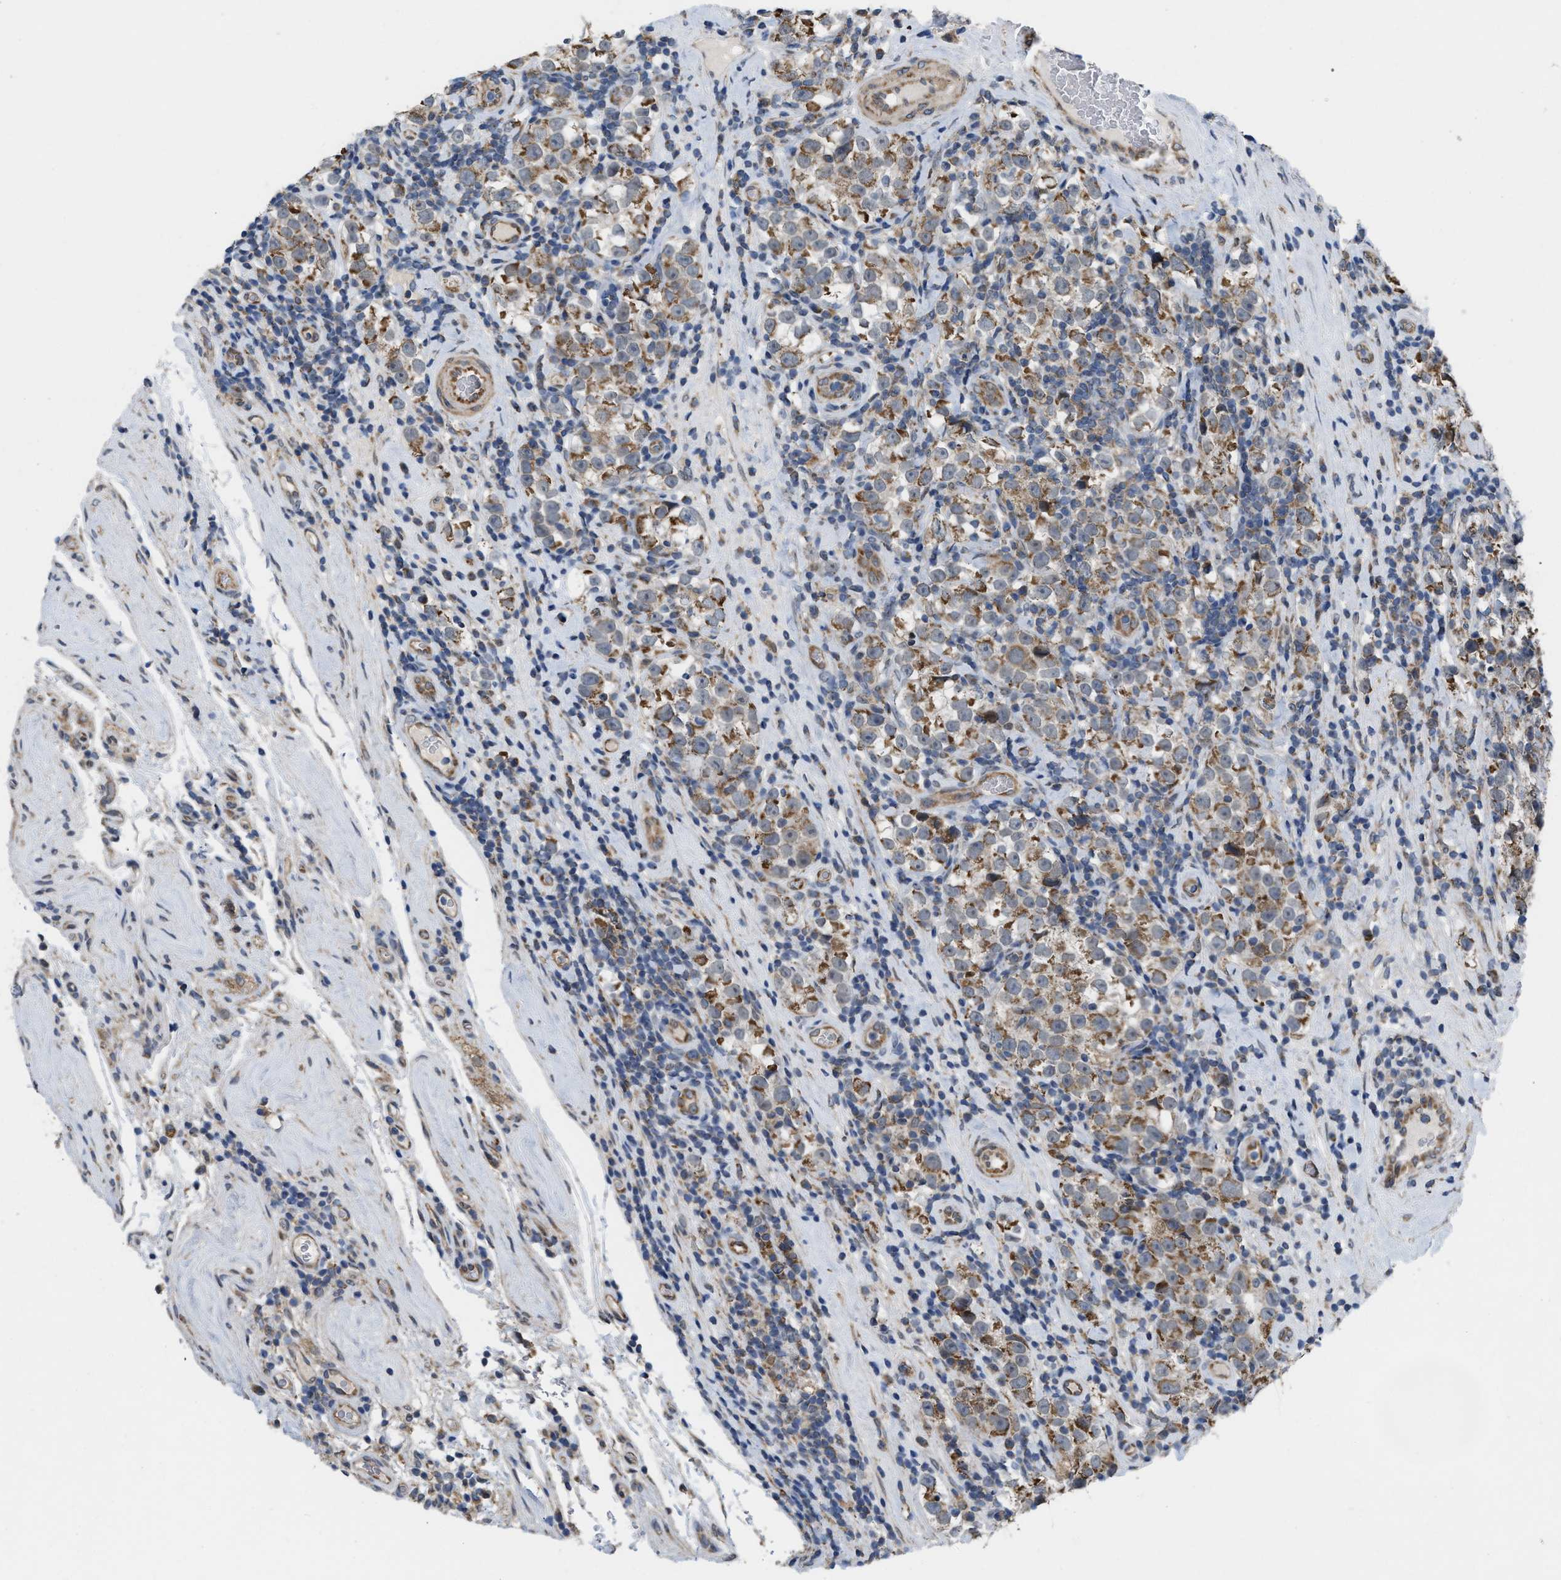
{"staining": {"intensity": "moderate", "quantity": ">75%", "location": "cytoplasmic/membranous"}, "tissue": "testis cancer", "cell_type": "Tumor cells", "image_type": "cancer", "snomed": [{"axis": "morphology", "description": "Normal tissue, NOS"}, {"axis": "morphology", "description": "Seminoma, NOS"}, {"axis": "topography", "description": "Testis"}], "caption": "The immunohistochemical stain highlights moderate cytoplasmic/membranous expression in tumor cells of testis cancer tissue. The staining is performed using DAB (3,3'-diaminobenzidine) brown chromogen to label protein expression. The nuclei are counter-stained blue using hematoxylin.", "gene": "EOGT", "patient": {"sex": "male", "age": 43}}